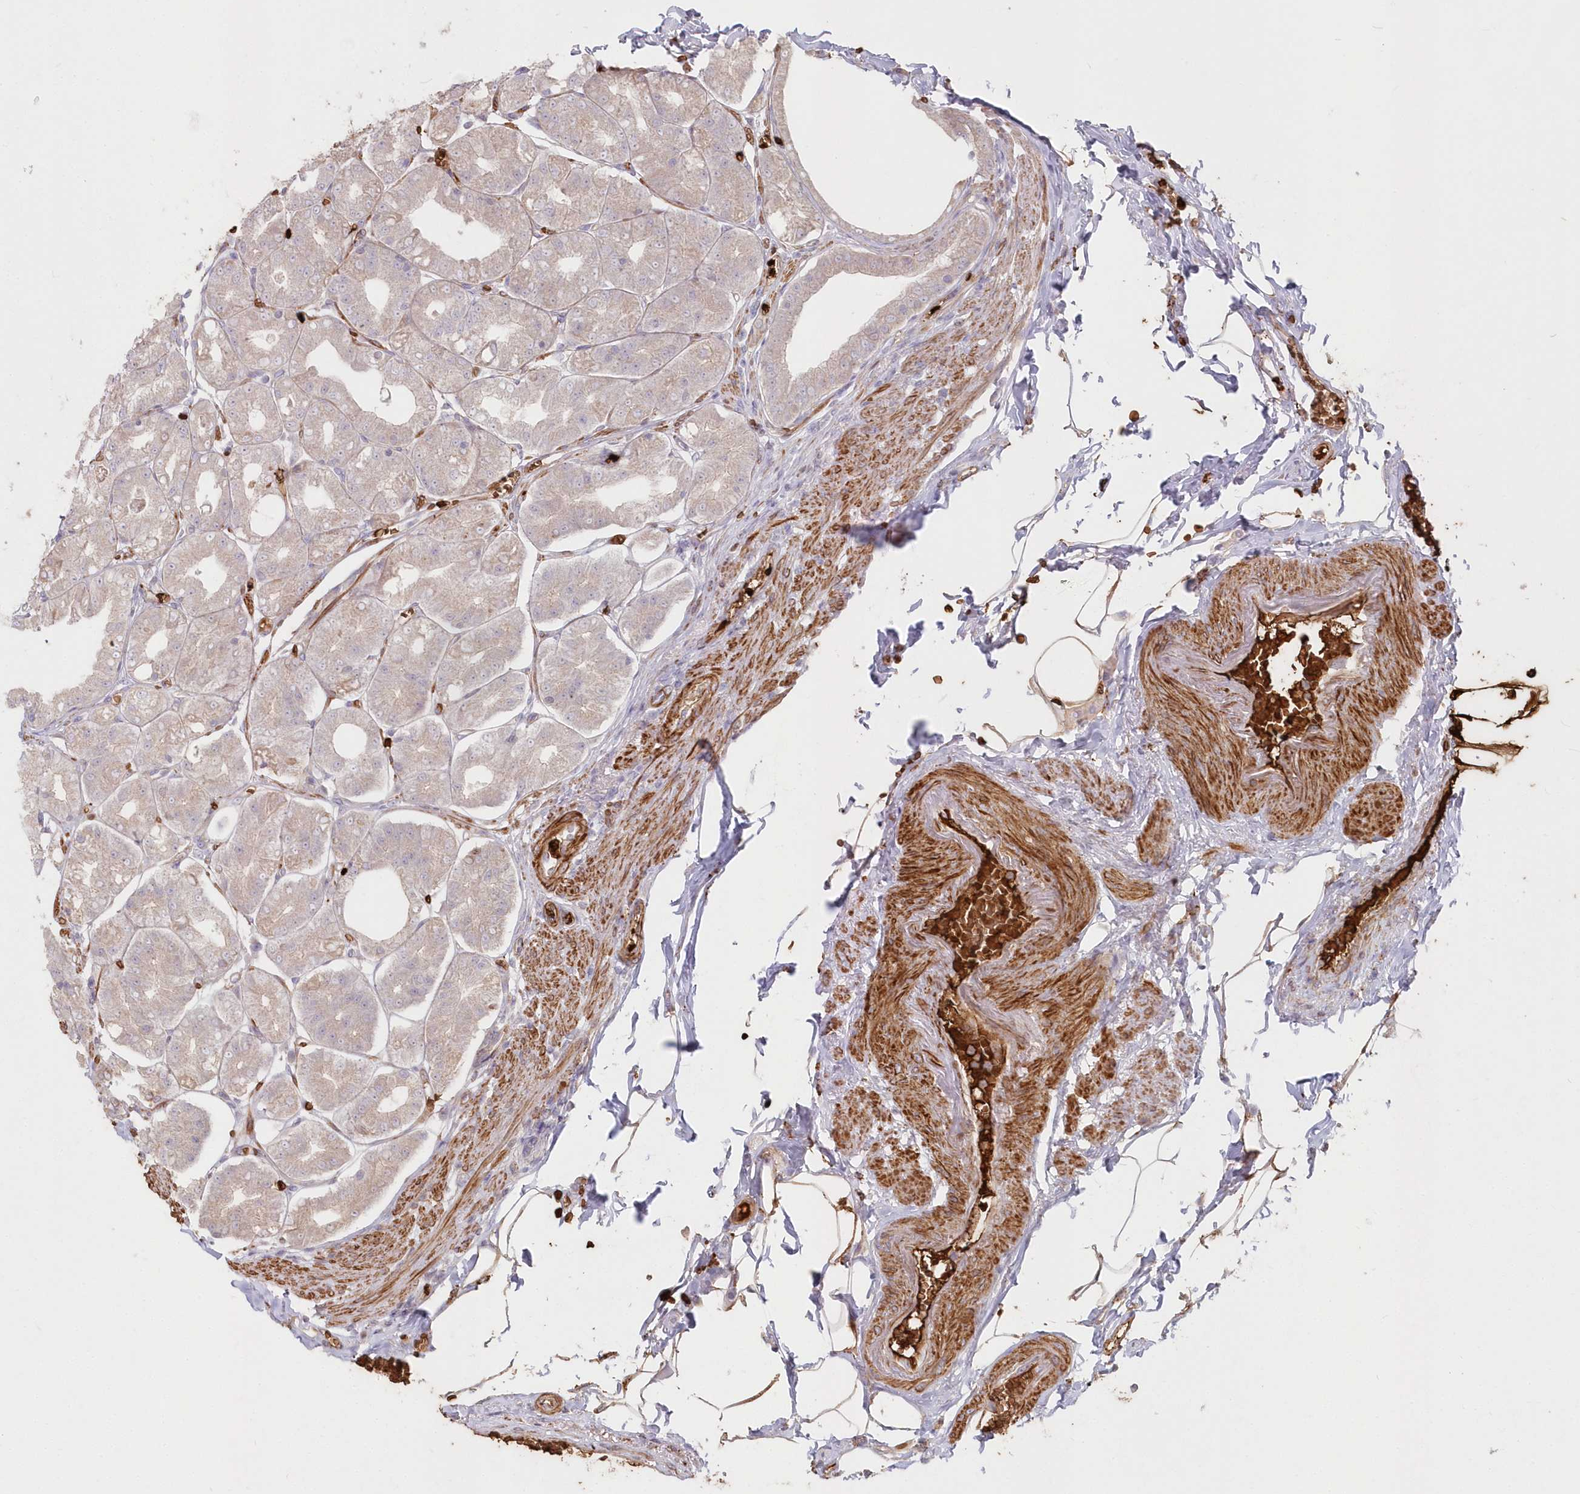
{"staining": {"intensity": "weak", "quantity": "25%-75%", "location": "cytoplasmic/membranous"}, "tissue": "stomach", "cell_type": "Glandular cells", "image_type": "normal", "snomed": [{"axis": "morphology", "description": "Normal tissue, NOS"}, {"axis": "topography", "description": "Stomach, lower"}], "caption": "This is an image of IHC staining of benign stomach, which shows weak staining in the cytoplasmic/membranous of glandular cells.", "gene": "SERINC1", "patient": {"sex": "male", "age": 71}}